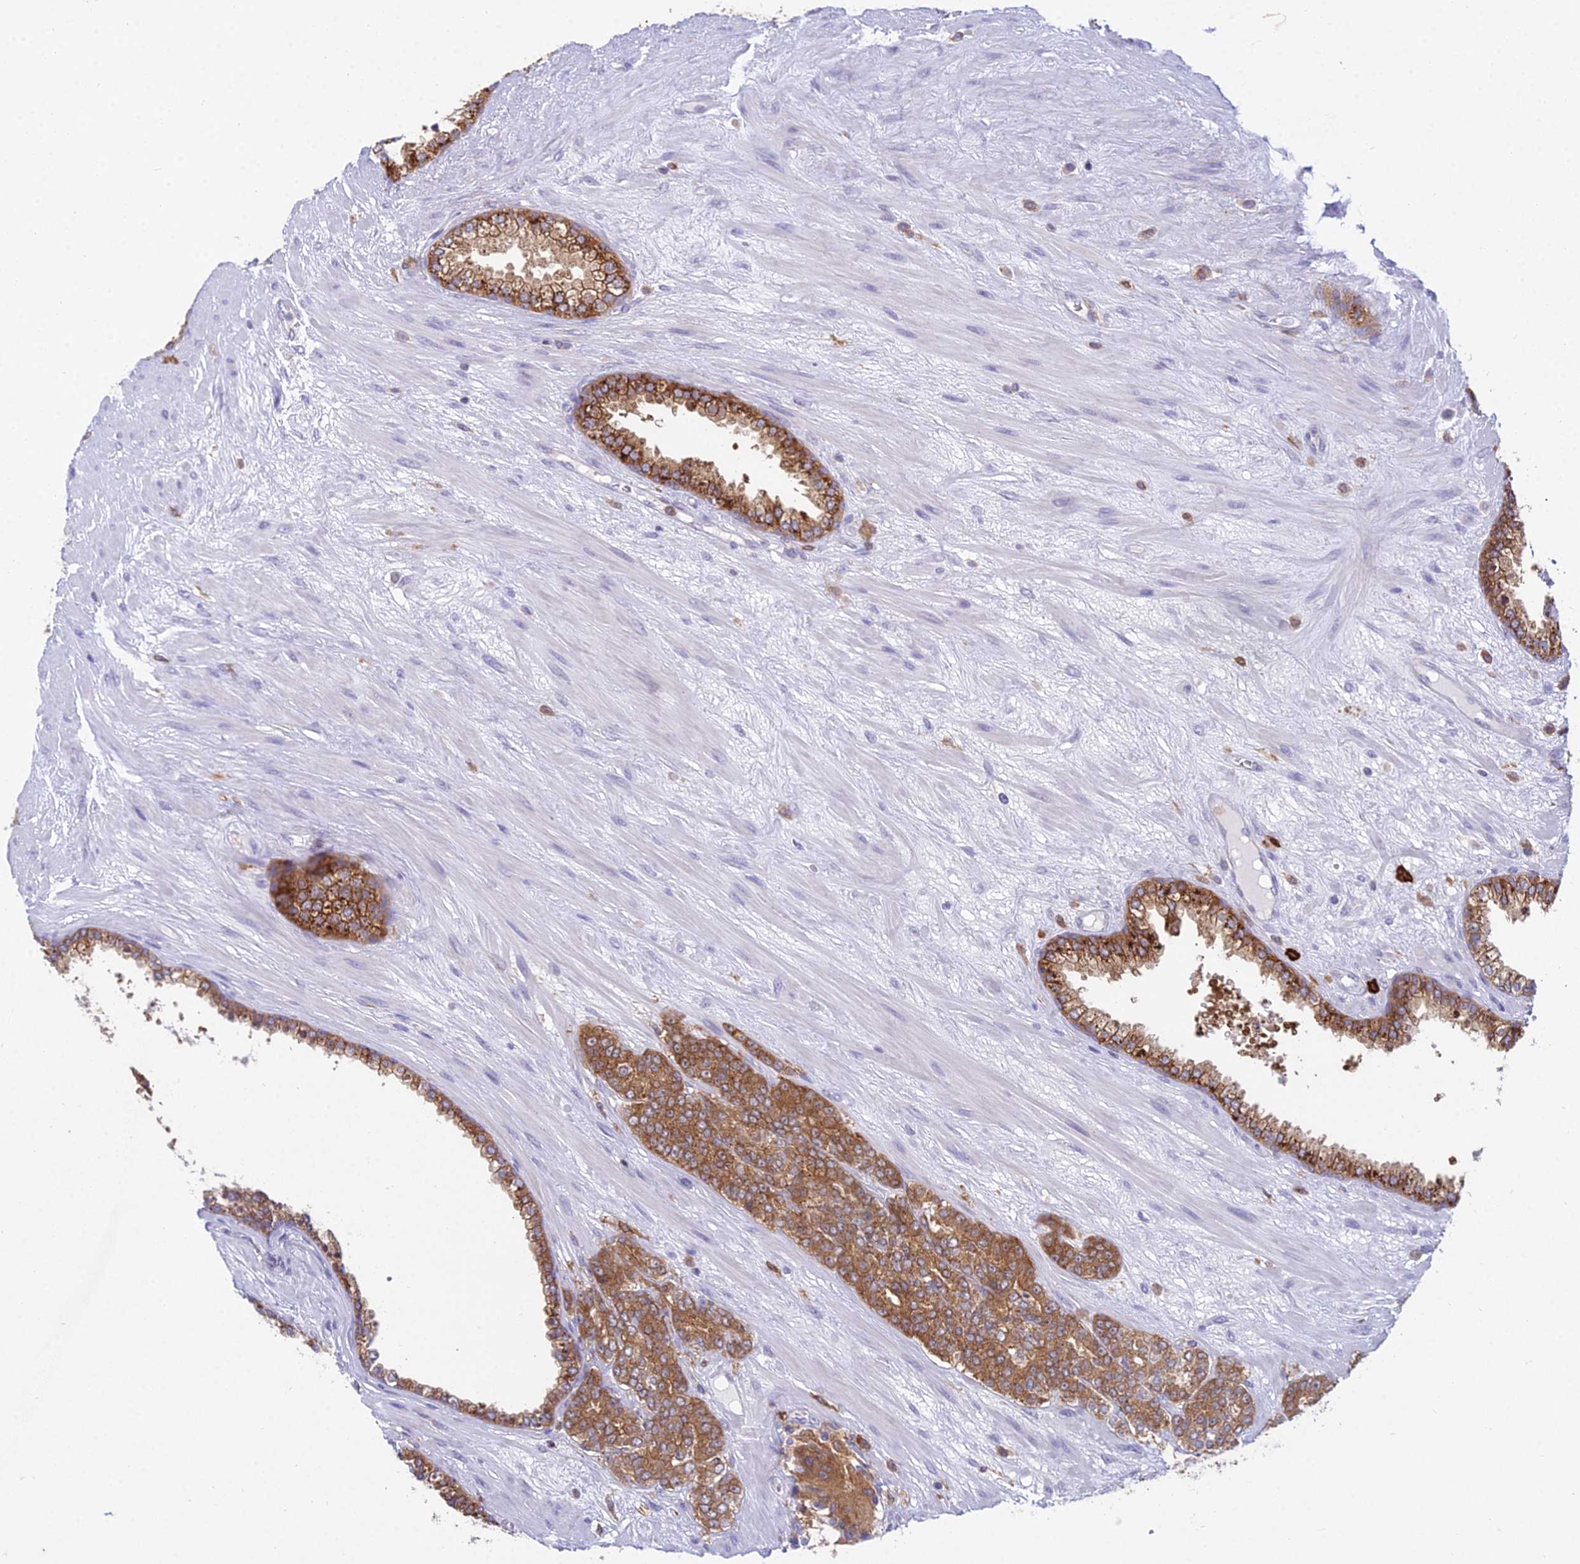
{"staining": {"intensity": "moderate", "quantity": ">75%", "location": "cytoplasmic/membranous"}, "tissue": "prostate cancer", "cell_type": "Tumor cells", "image_type": "cancer", "snomed": [{"axis": "morphology", "description": "Adenocarcinoma, High grade"}, {"axis": "topography", "description": "Prostate"}], "caption": "Immunohistochemical staining of adenocarcinoma (high-grade) (prostate) demonstrates medium levels of moderate cytoplasmic/membranous staining in about >75% of tumor cells.", "gene": "UBE2G1", "patient": {"sex": "male", "age": 71}}